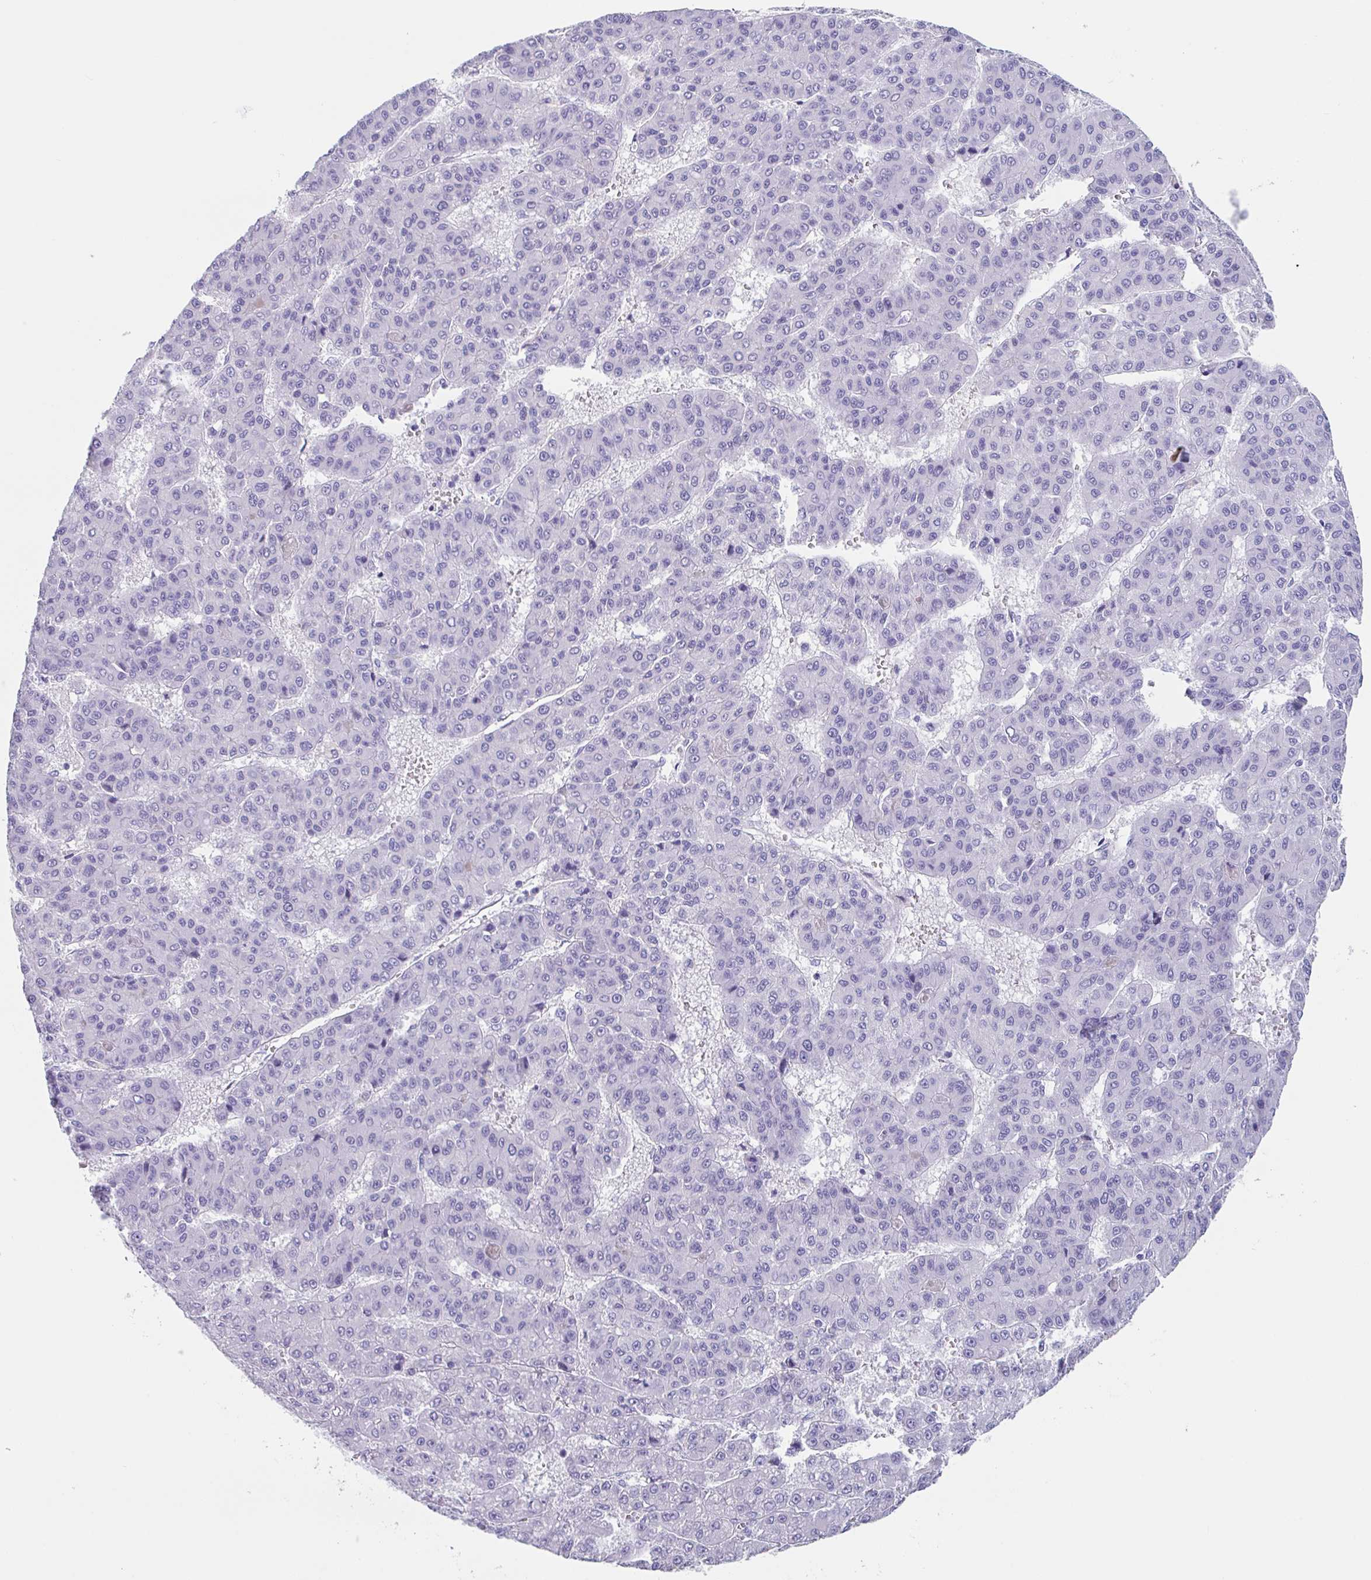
{"staining": {"intensity": "negative", "quantity": "none", "location": "none"}, "tissue": "liver cancer", "cell_type": "Tumor cells", "image_type": "cancer", "snomed": [{"axis": "morphology", "description": "Carcinoma, Hepatocellular, NOS"}, {"axis": "topography", "description": "Liver"}], "caption": "Hepatocellular carcinoma (liver) was stained to show a protein in brown. There is no significant staining in tumor cells. The staining is performed using DAB brown chromogen with nuclei counter-stained in using hematoxylin.", "gene": "TAS2R41", "patient": {"sex": "male", "age": 70}}